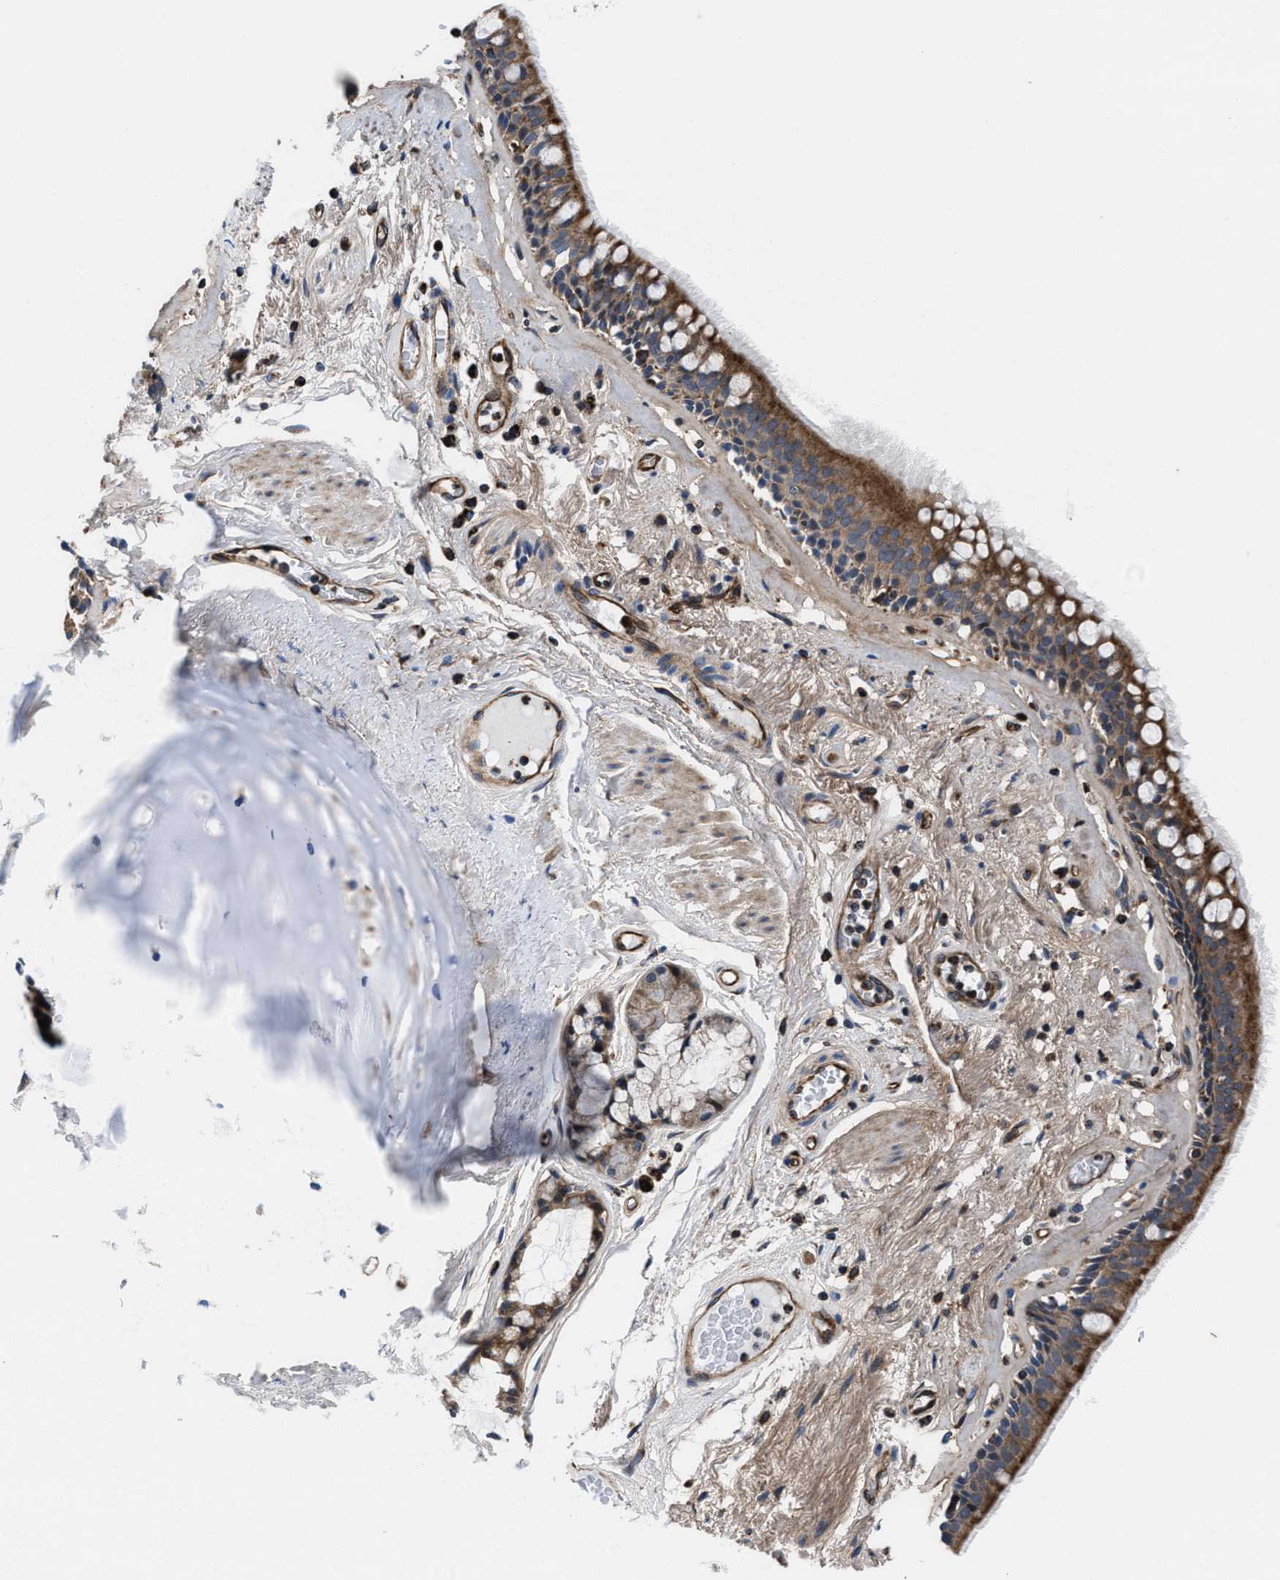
{"staining": {"intensity": "strong", "quantity": ">75%", "location": "cytoplasmic/membranous"}, "tissue": "bronchus", "cell_type": "Respiratory epithelial cells", "image_type": "normal", "snomed": [{"axis": "morphology", "description": "Normal tissue, NOS"}, {"axis": "topography", "description": "Cartilage tissue"}], "caption": "A brown stain shows strong cytoplasmic/membranous expression of a protein in respiratory epithelial cells of unremarkable human bronchus. Nuclei are stained in blue.", "gene": "PRR15L", "patient": {"sex": "female", "age": 63}}